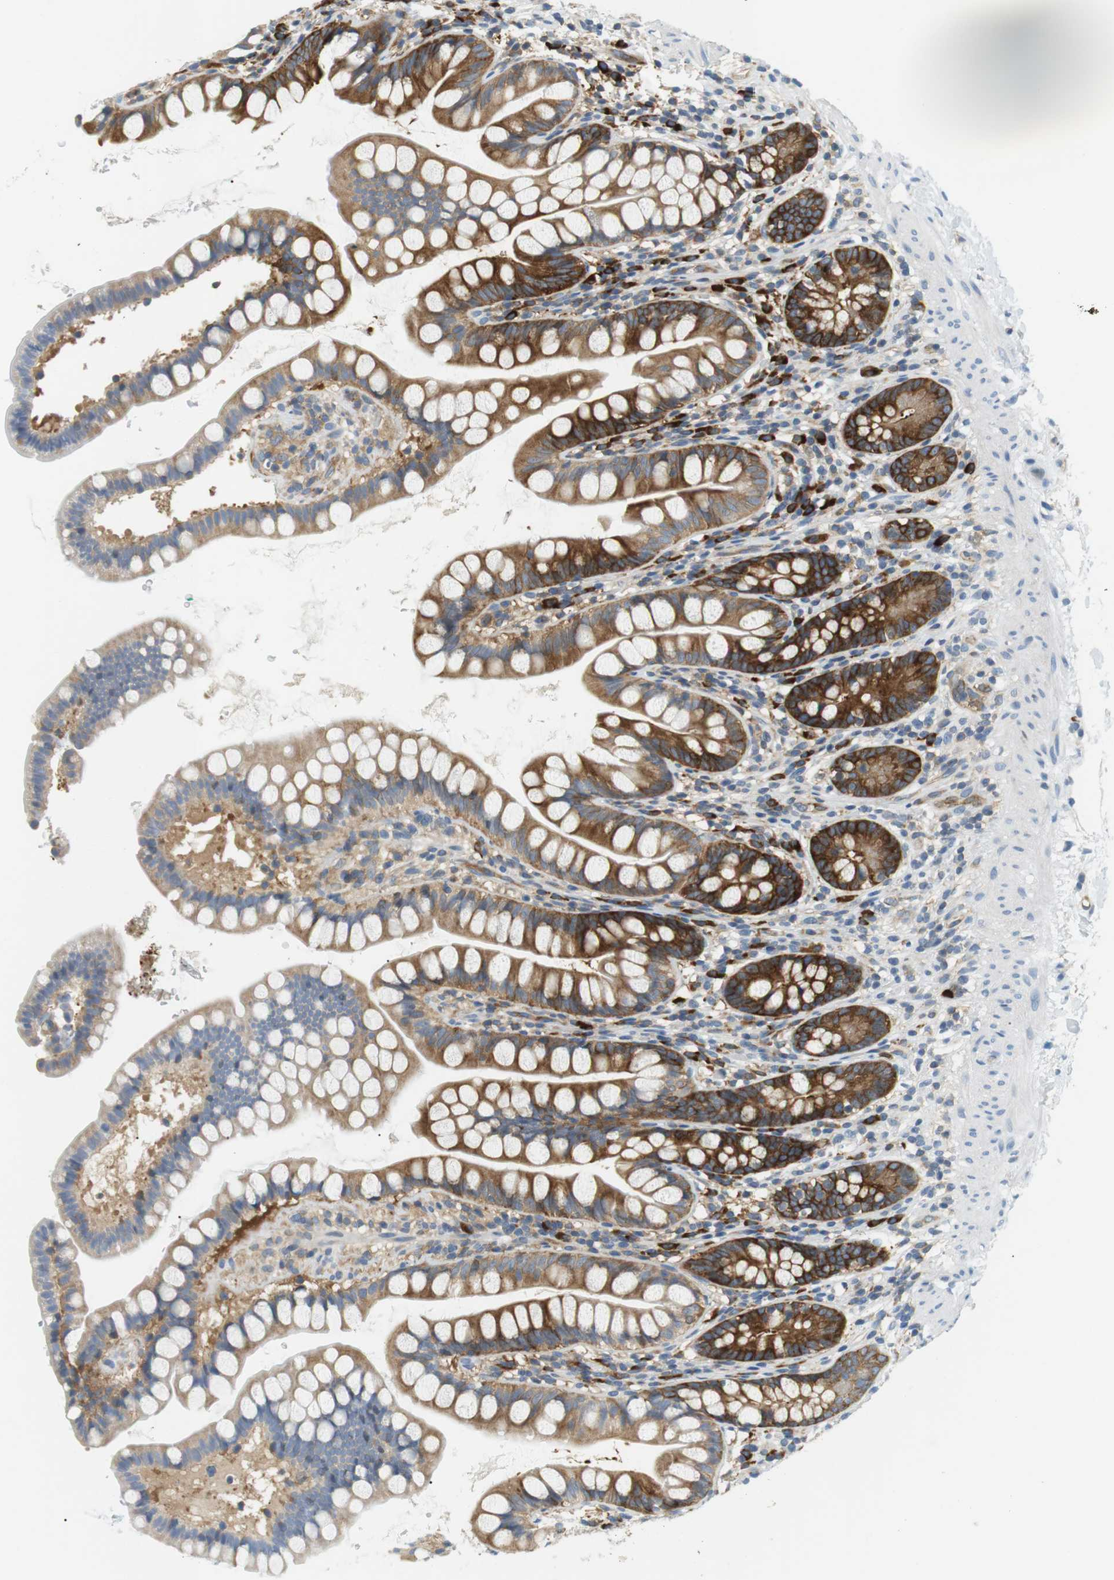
{"staining": {"intensity": "strong", "quantity": ">75%", "location": "cytoplasmic/membranous"}, "tissue": "small intestine", "cell_type": "Glandular cells", "image_type": "normal", "snomed": [{"axis": "morphology", "description": "Normal tissue, NOS"}, {"axis": "topography", "description": "Small intestine"}], "caption": "Benign small intestine exhibits strong cytoplasmic/membranous staining in approximately >75% of glandular cells Using DAB (brown) and hematoxylin (blue) stains, captured at high magnification using brightfield microscopy..", "gene": "TMEM200A", "patient": {"sex": "female", "age": 84}}